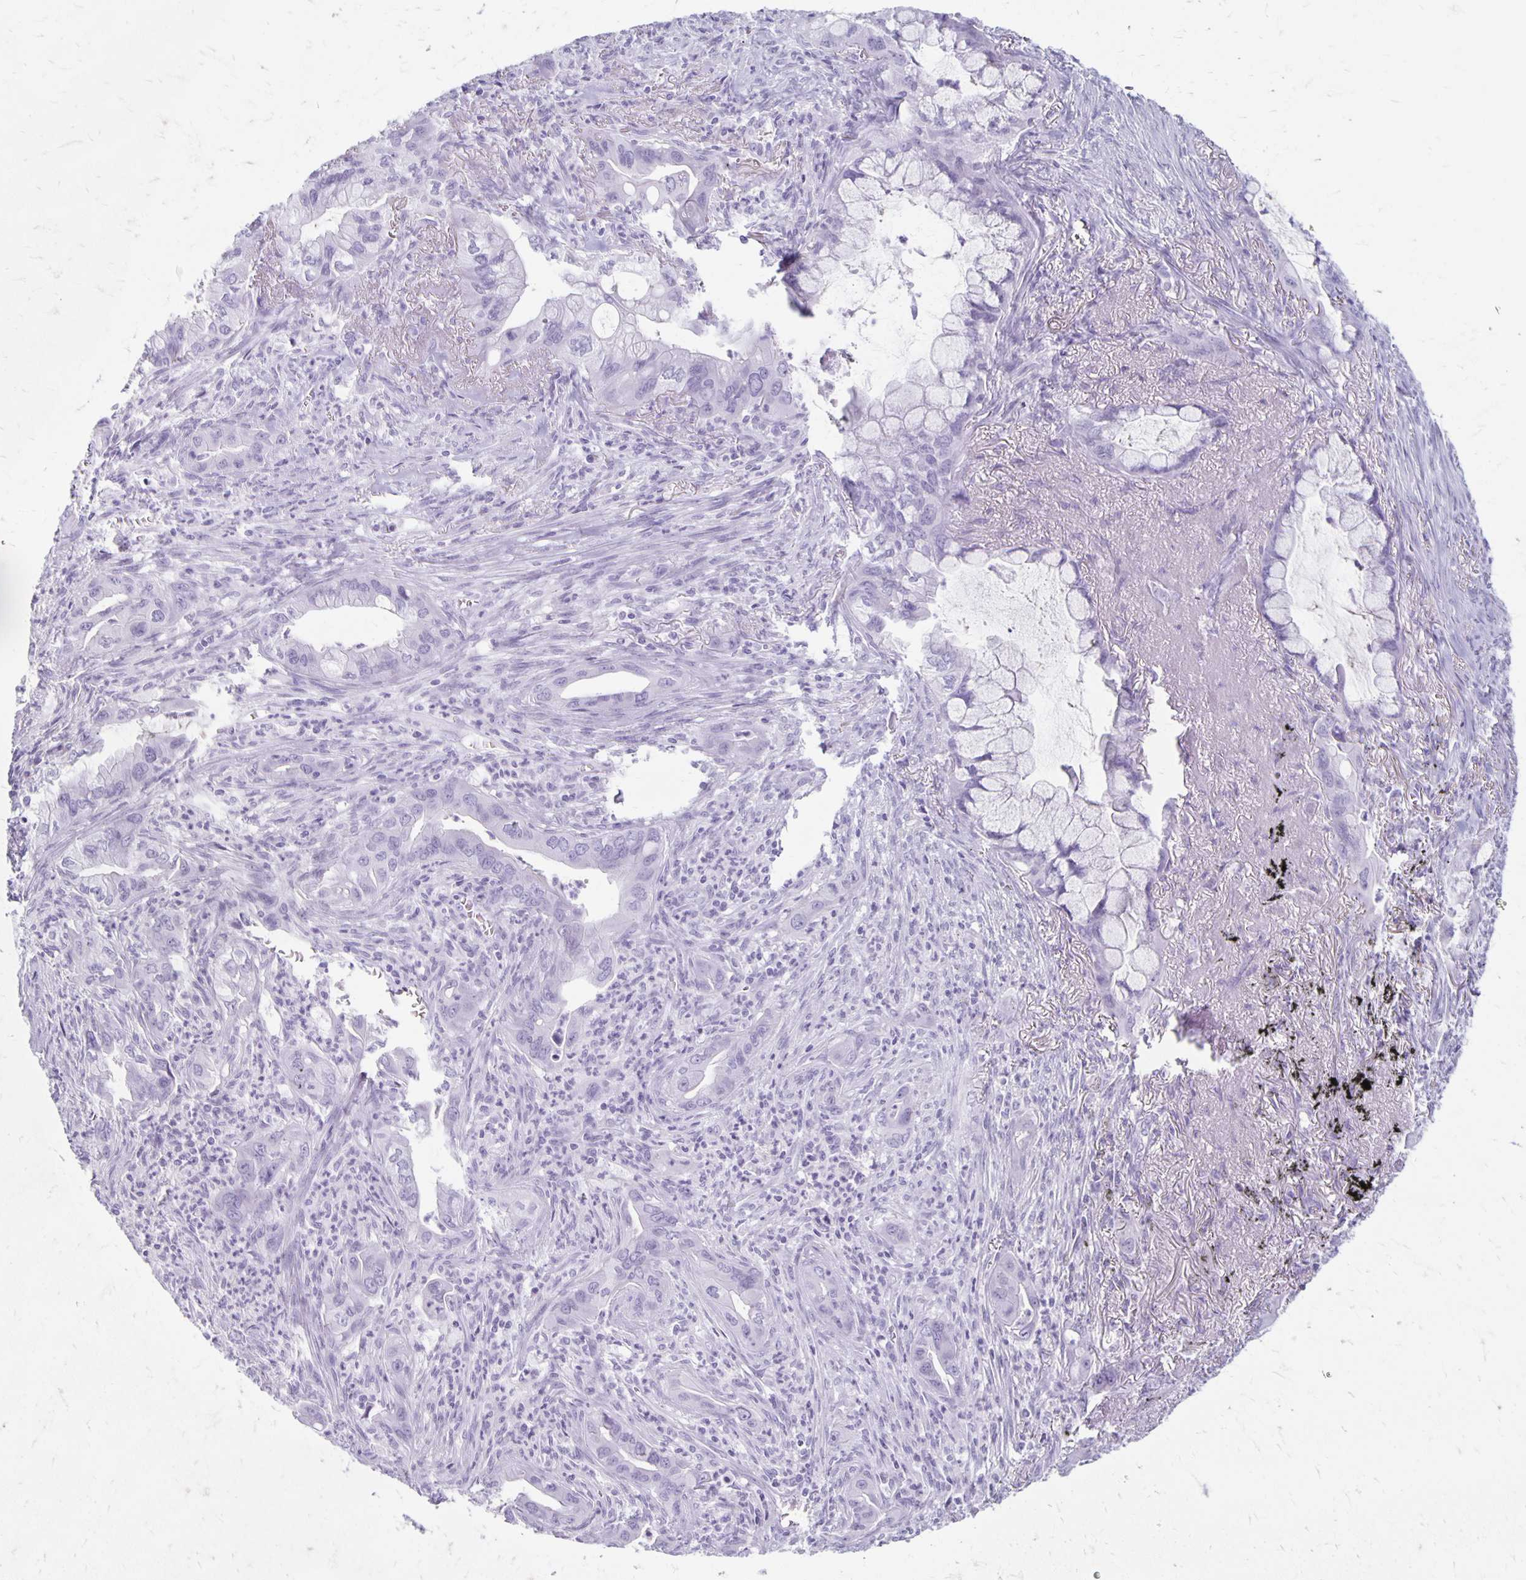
{"staining": {"intensity": "negative", "quantity": "none", "location": "none"}, "tissue": "lung cancer", "cell_type": "Tumor cells", "image_type": "cancer", "snomed": [{"axis": "morphology", "description": "Adenocarcinoma, NOS"}, {"axis": "topography", "description": "Lung"}], "caption": "Immunohistochemistry histopathology image of neoplastic tissue: lung adenocarcinoma stained with DAB displays no significant protein positivity in tumor cells.", "gene": "MAGEC2", "patient": {"sex": "male", "age": 65}}